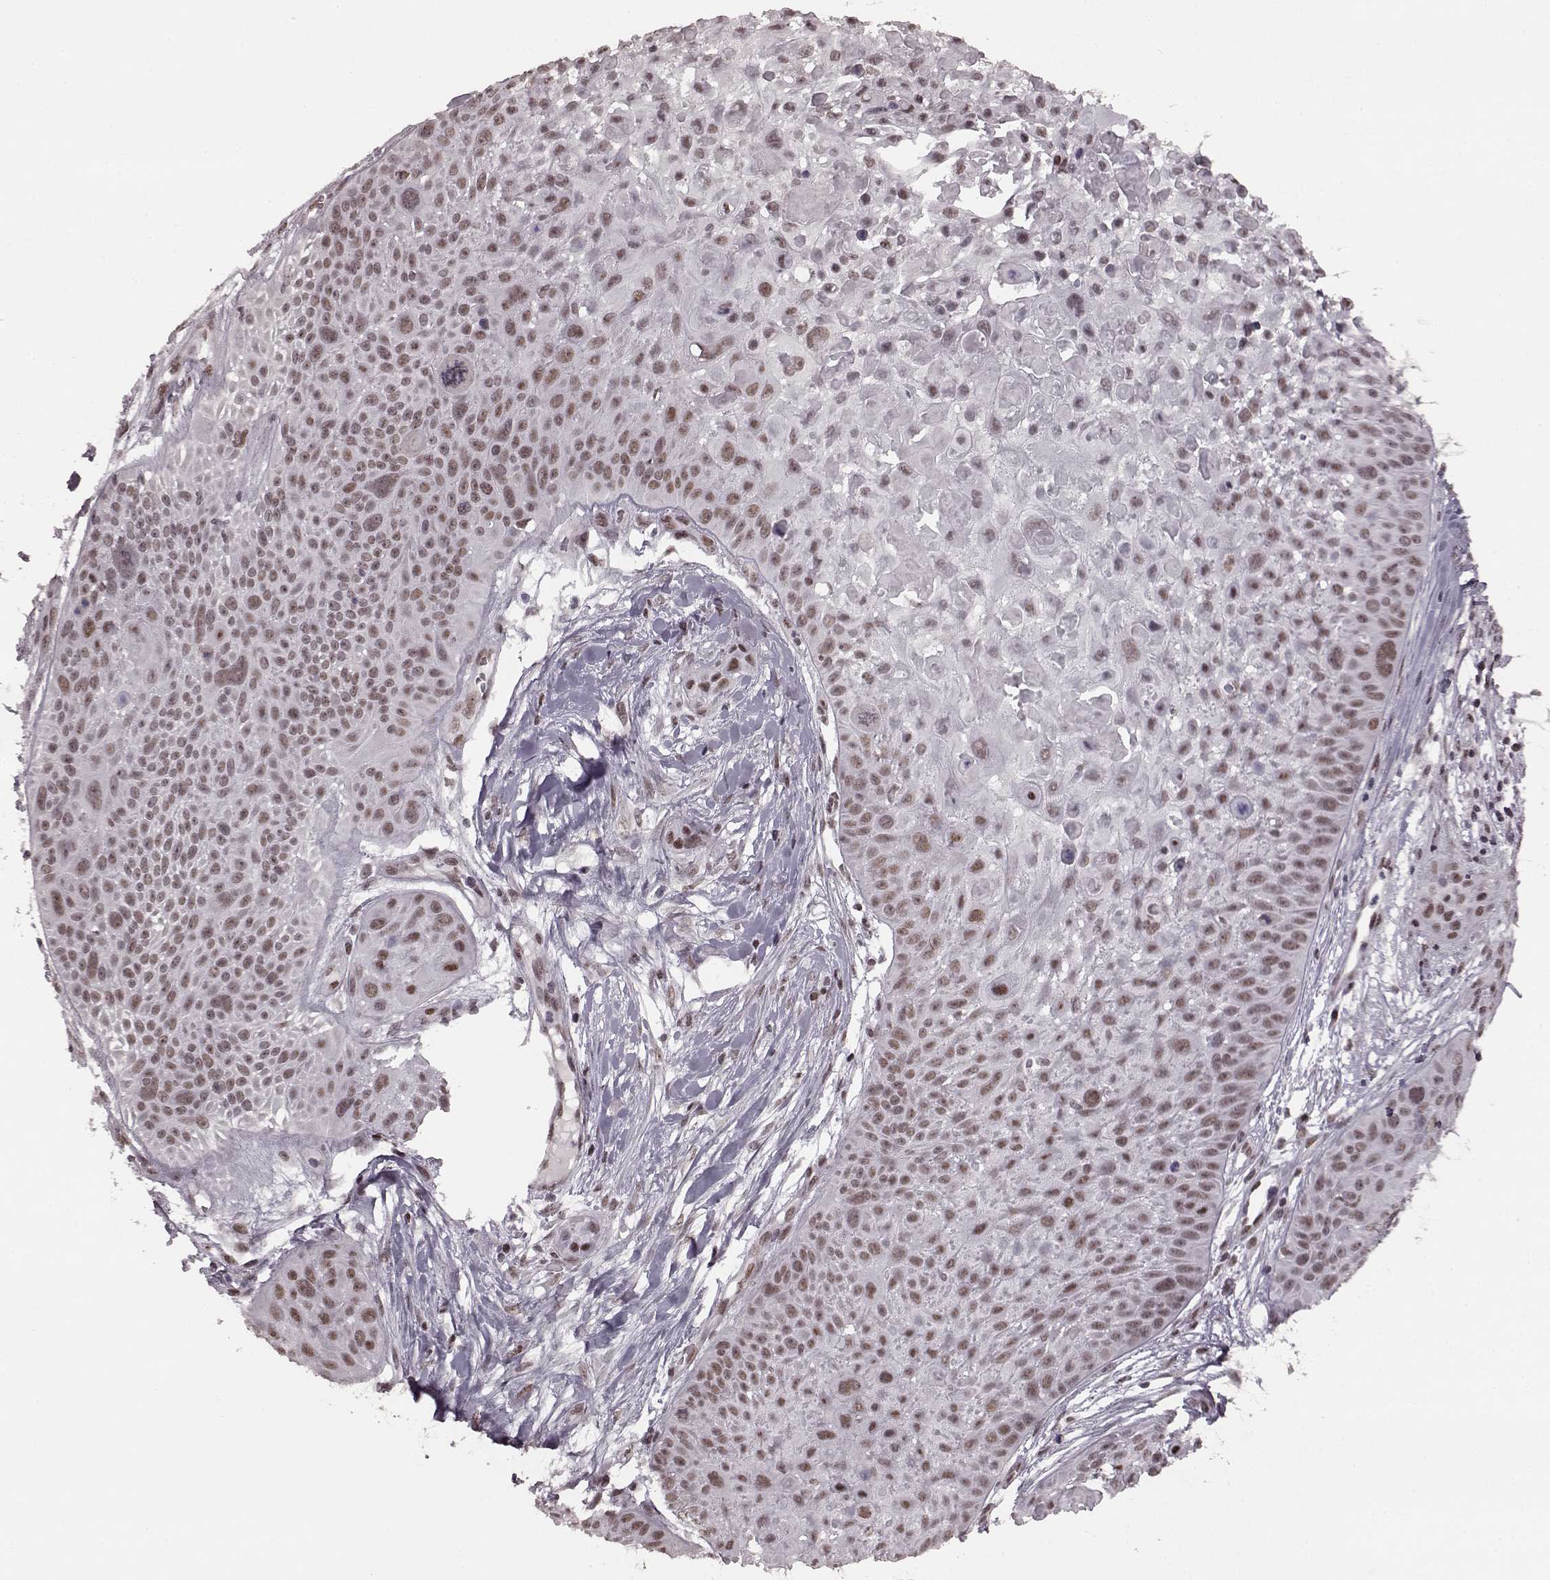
{"staining": {"intensity": "weak", "quantity": ">75%", "location": "nuclear"}, "tissue": "skin cancer", "cell_type": "Tumor cells", "image_type": "cancer", "snomed": [{"axis": "morphology", "description": "Squamous cell carcinoma, NOS"}, {"axis": "topography", "description": "Skin"}, {"axis": "topography", "description": "Anal"}], "caption": "This image exhibits immunohistochemistry (IHC) staining of human skin cancer, with low weak nuclear staining in approximately >75% of tumor cells.", "gene": "NR2C1", "patient": {"sex": "female", "age": 75}}